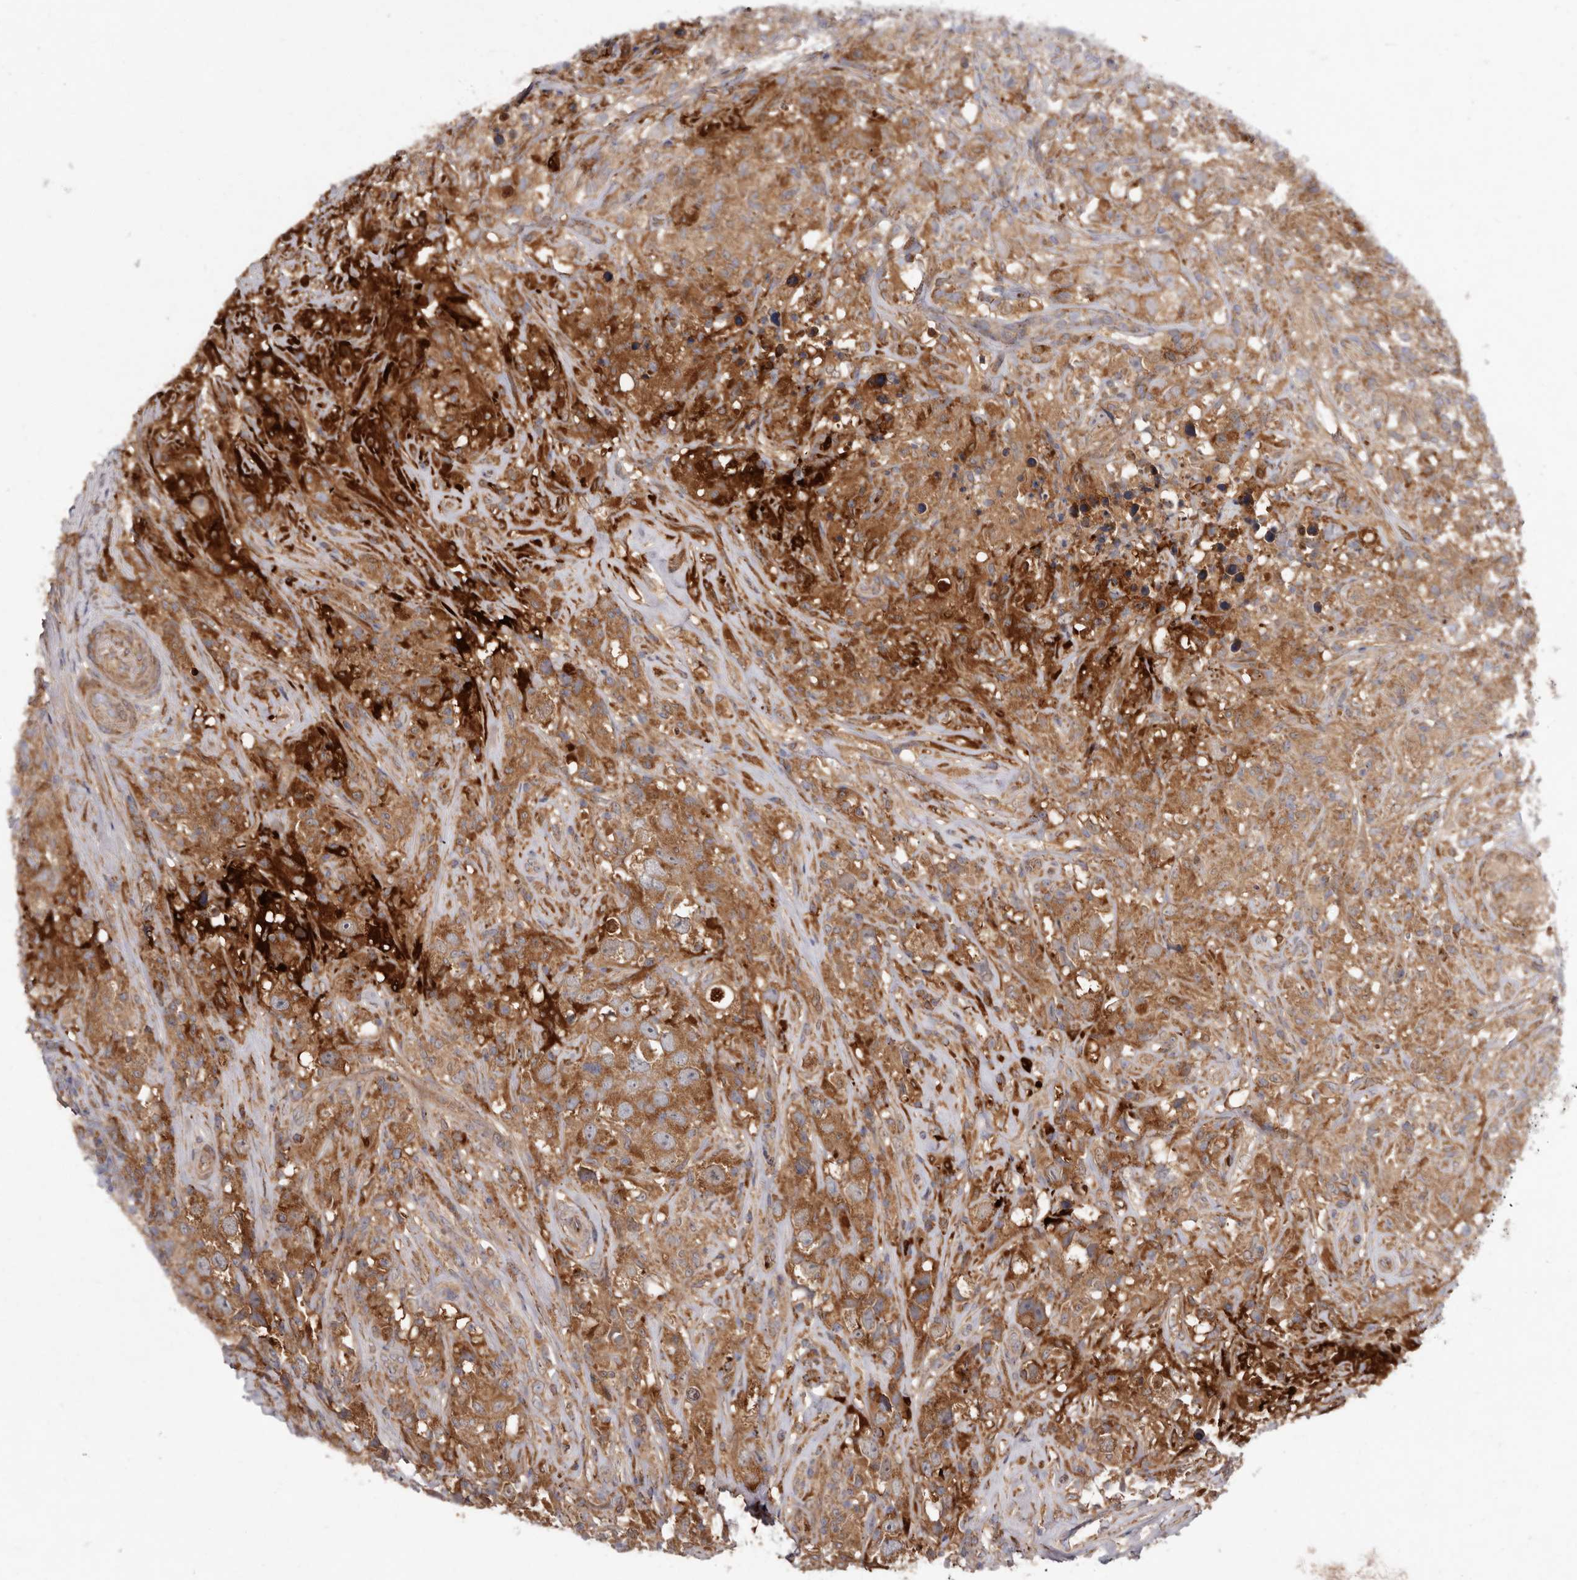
{"staining": {"intensity": "moderate", "quantity": ">75%", "location": "cytoplasmic/membranous"}, "tissue": "testis cancer", "cell_type": "Tumor cells", "image_type": "cancer", "snomed": [{"axis": "morphology", "description": "Seminoma, NOS"}, {"axis": "topography", "description": "Testis"}], "caption": "A high-resolution image shows immunohistochemistry staining of testis cancer, which exhibits moderate cytoplasmic/membranous positivity in about >75% of tumor cells. (Stains: DAB (3,3'-diaminobenzidine) in brown, nuclei in blue, Microscopy: brightfield microscopy at high magnification).", "gene": "GOT1L1", "patient": {"sex": "male", "age": 49}}